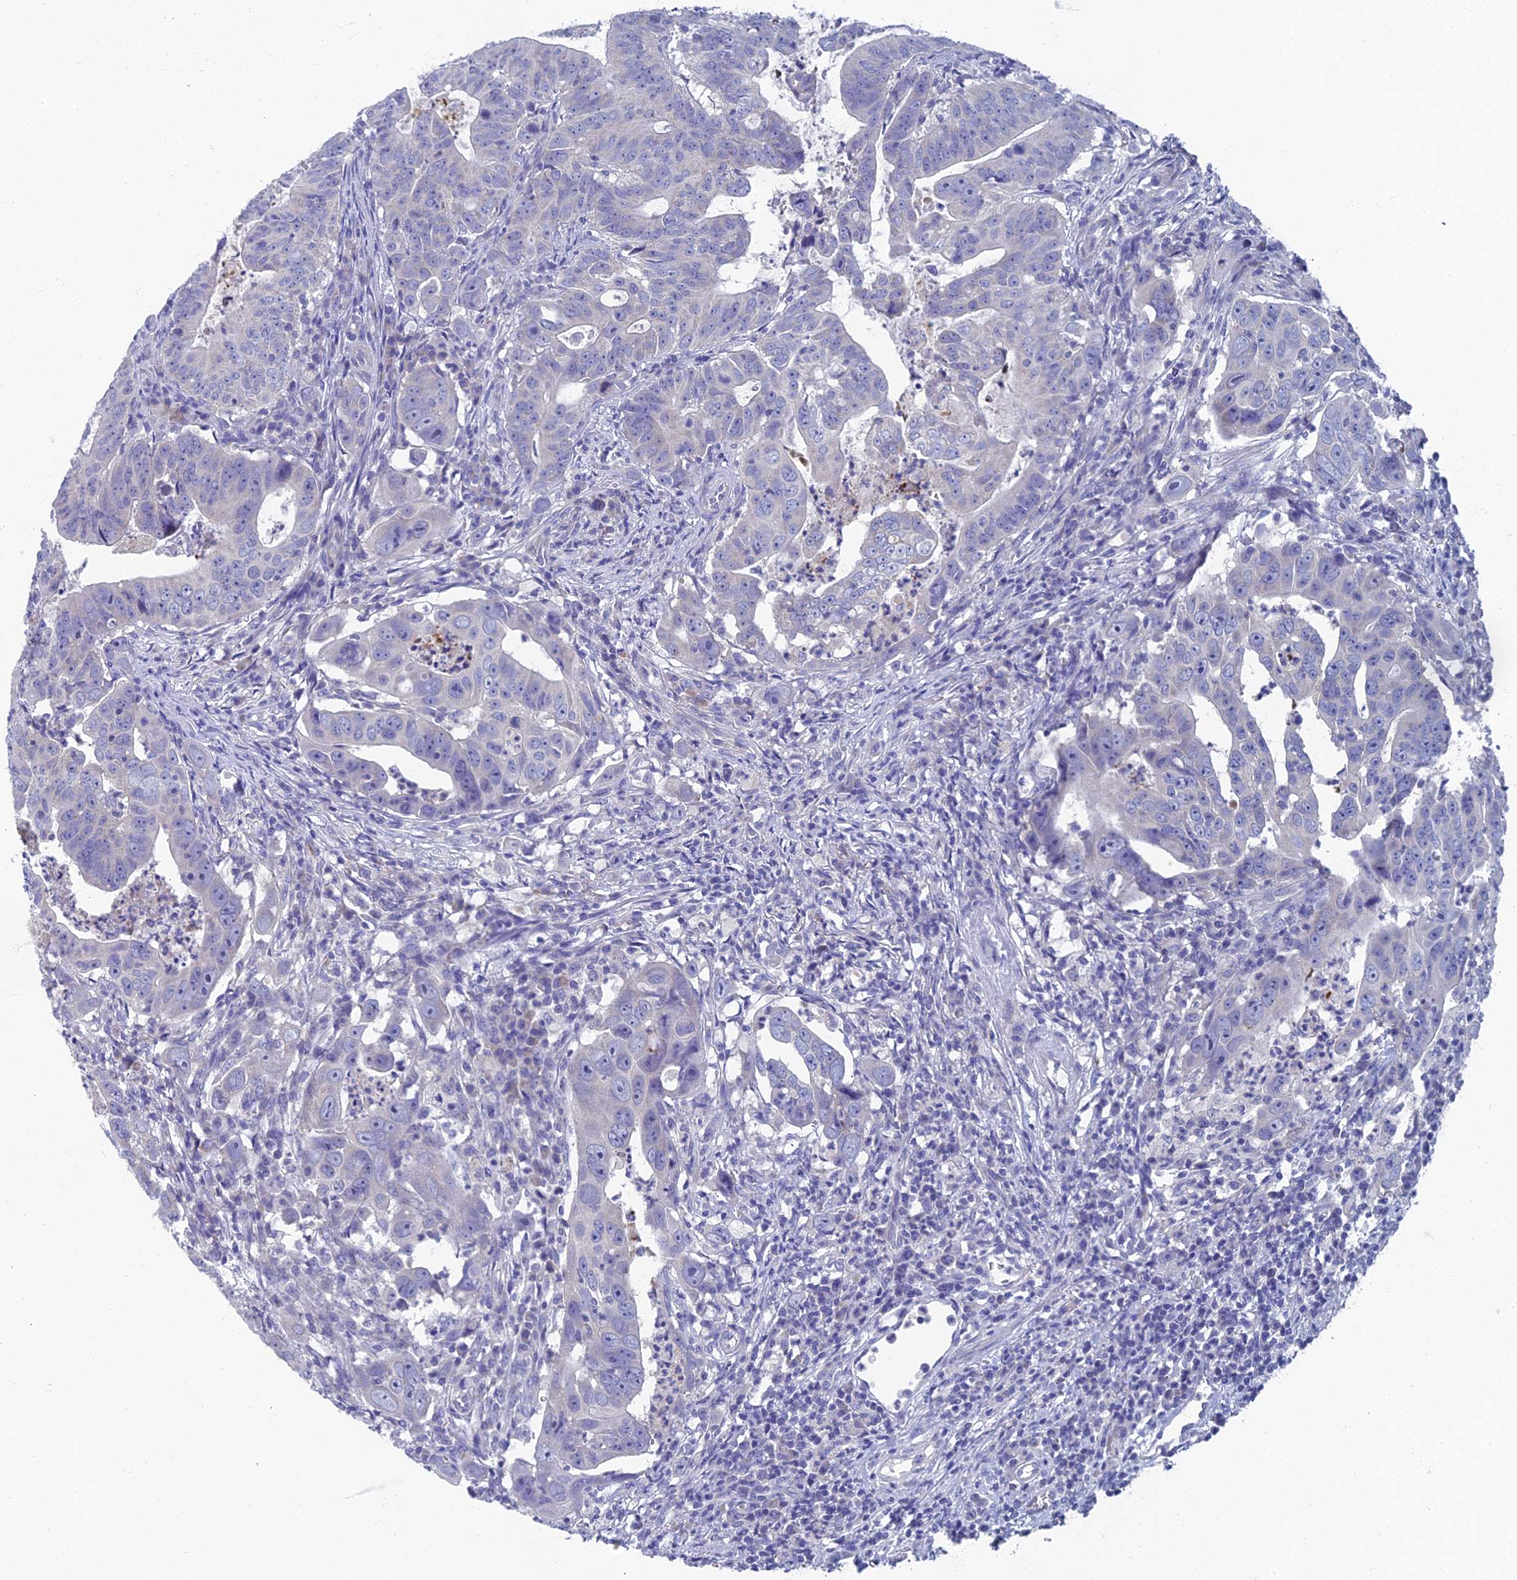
{"staining": {"intensity": "negative", "quantity": "none", "location": "none"}, "tissue": "colorectal cancer", "cell_type": "Tumor cells", "image_type": "cancer", "snomed": [{"axis": "morphology", "description": "Adenocarcinoma, NOS"}, {"axis": "topography", "description": "Rectum"}], "caption": "This is an IHC micrograph of human colorectal cancer. There is no staining in tumor cells.", "gene": "SPIN4", "patient": {"sex": "male", "age": 69}}